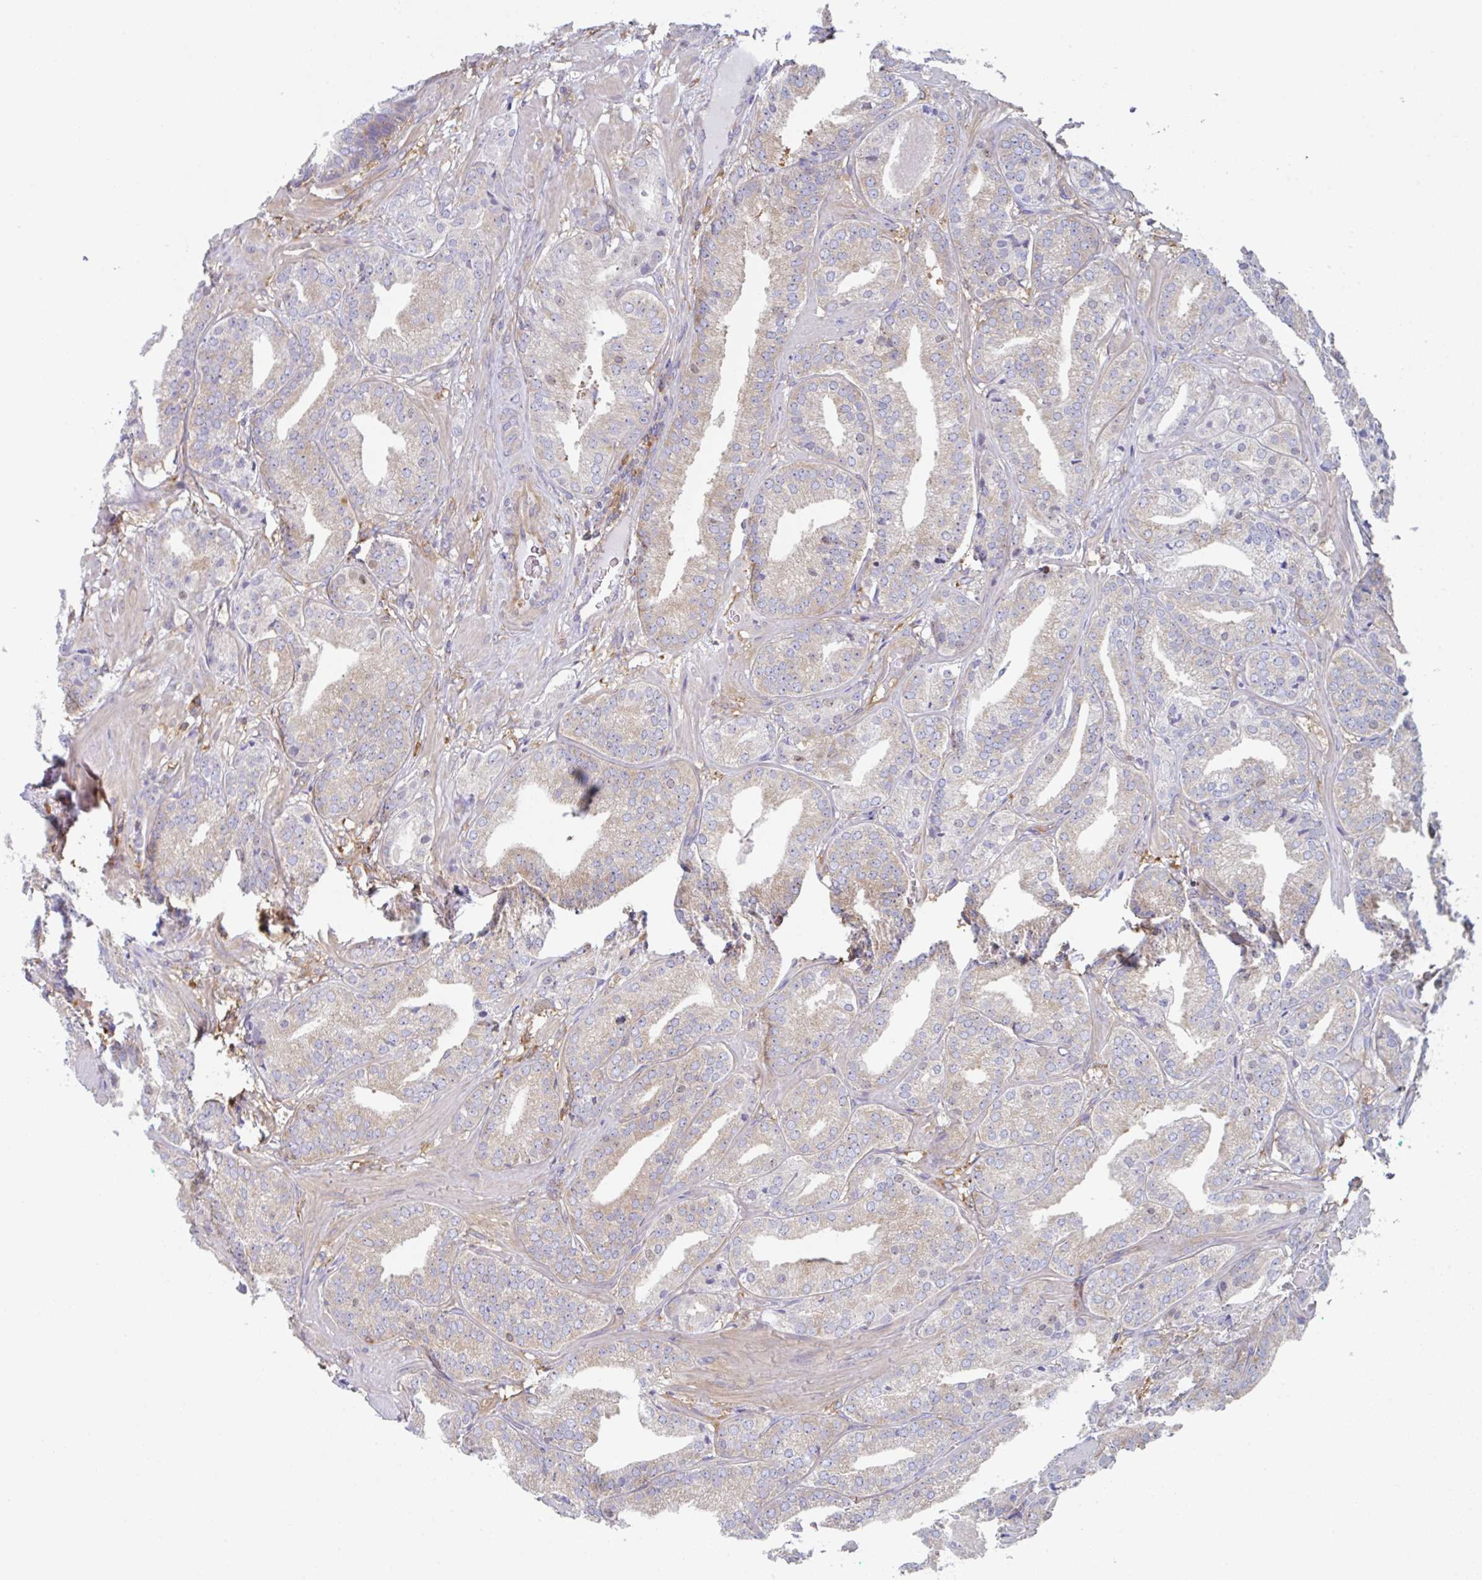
{"staining": {"intensity": "weak", "quantity": "25%-75%", "location": "cytoplasmic/membranous"}, "tissue": "prostate cancer", "cell_type": "Tumor cells", "image_type": "cancer", "snomed": [{"axis": "morphology", "description": "Adenocarcinoma, High grade"}, {"axis": "topography", "description": "Prostate"}], "caption": "IHC (DAB) staining of human prostate high-grade adenocarcinoma exhibits weak cytoplasmic/membranous protein expression in approximately 25%-75% of tumor cells.", "gene": "AMPD2", "patient": {"sex": "male", "age": 63}}